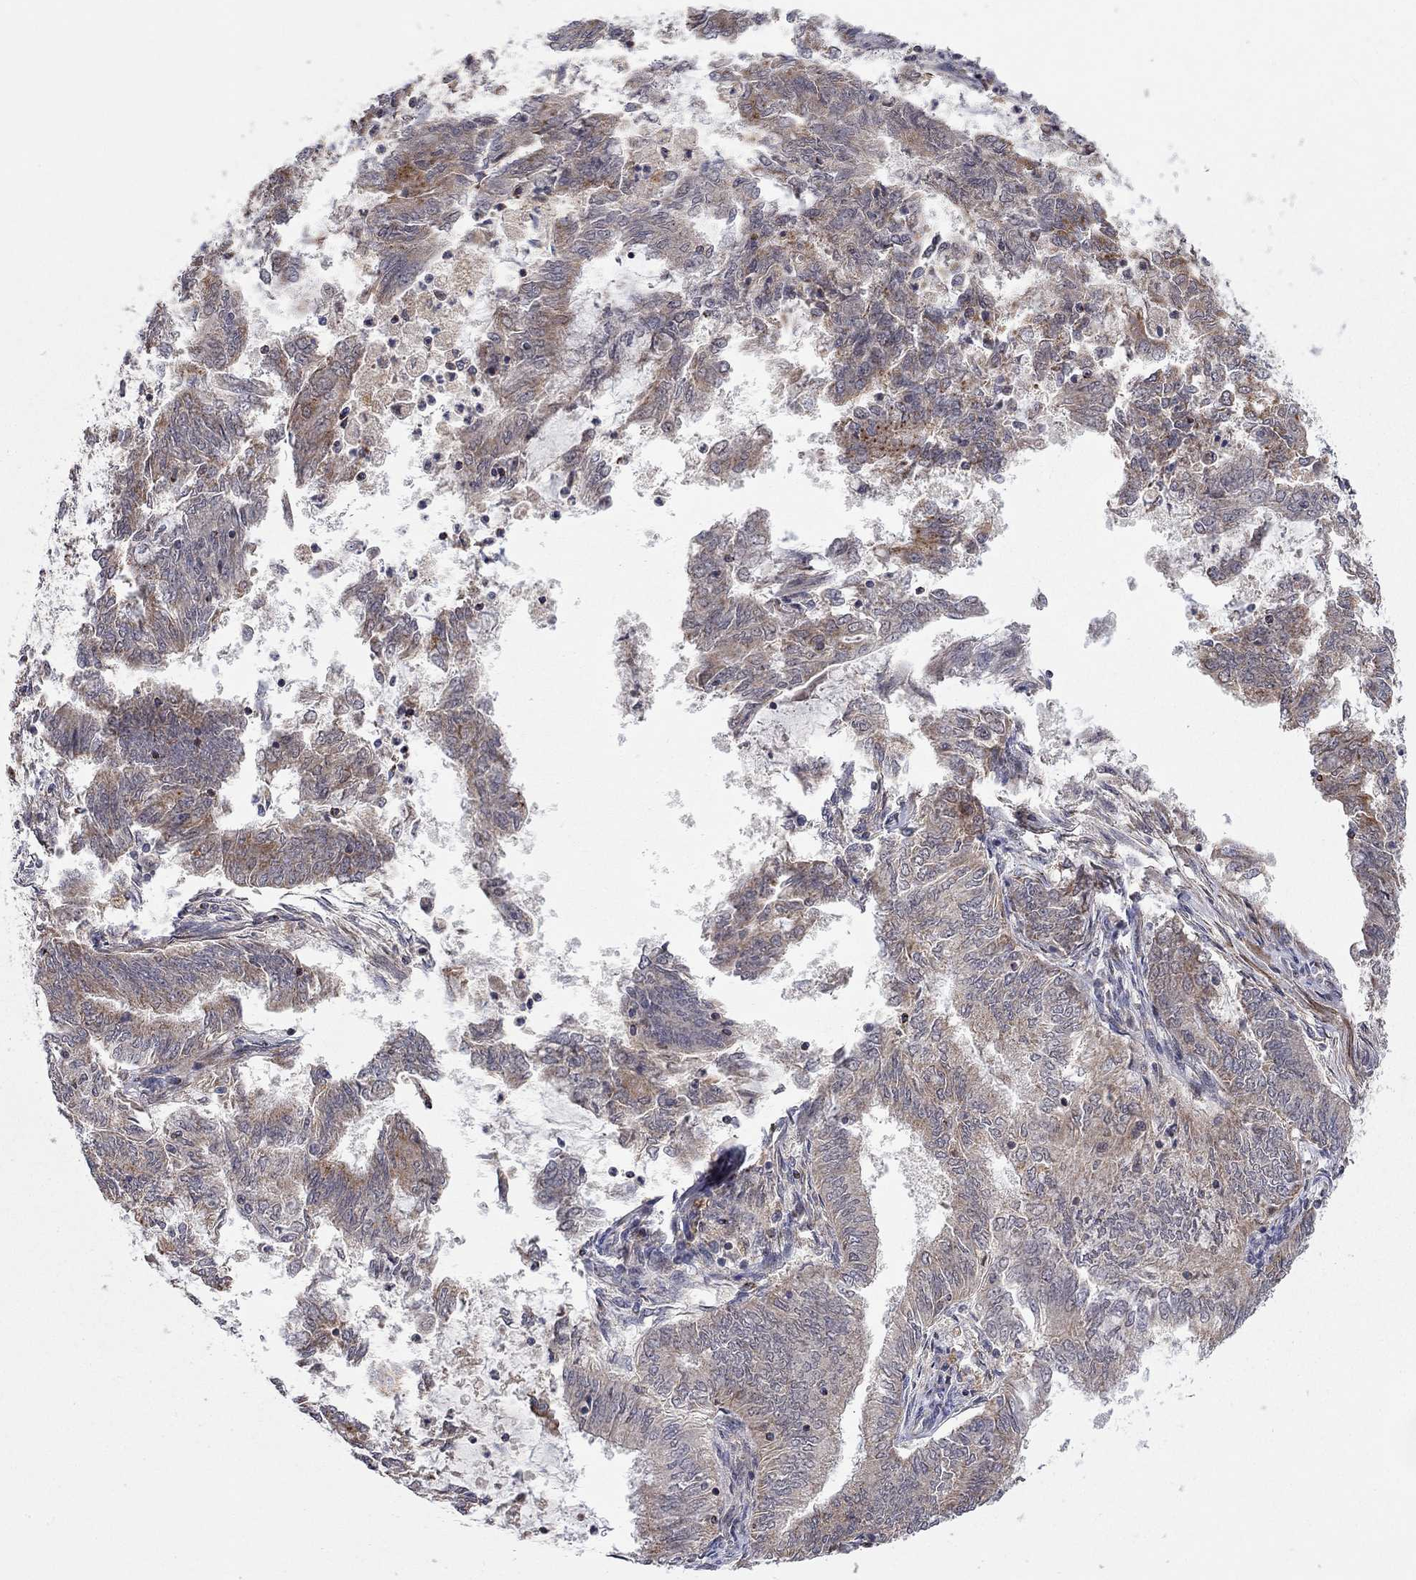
{"staining": {"intensity": "moderate", "quantity": "<25%", "location": "cytoplasmic/membranous"}, "tissue": "endometrial cancer", "cell_type": "Tumor cells", "image_type": "cancer", "snomed": [{"axis": "morphology", "description": "Adenocarcinoma, NOS"}, {"axis": "topography", "description": "Endometrium"}], "caption": "High-power microscopy captured an immunohistochemistry micrograph of endometrial cancer, revealing moderate cytoplasmic/membranous positivity in approximately <25% of tumor cells.", "gene": "IDS", "patient": {"sex": "female", "age": 62}}